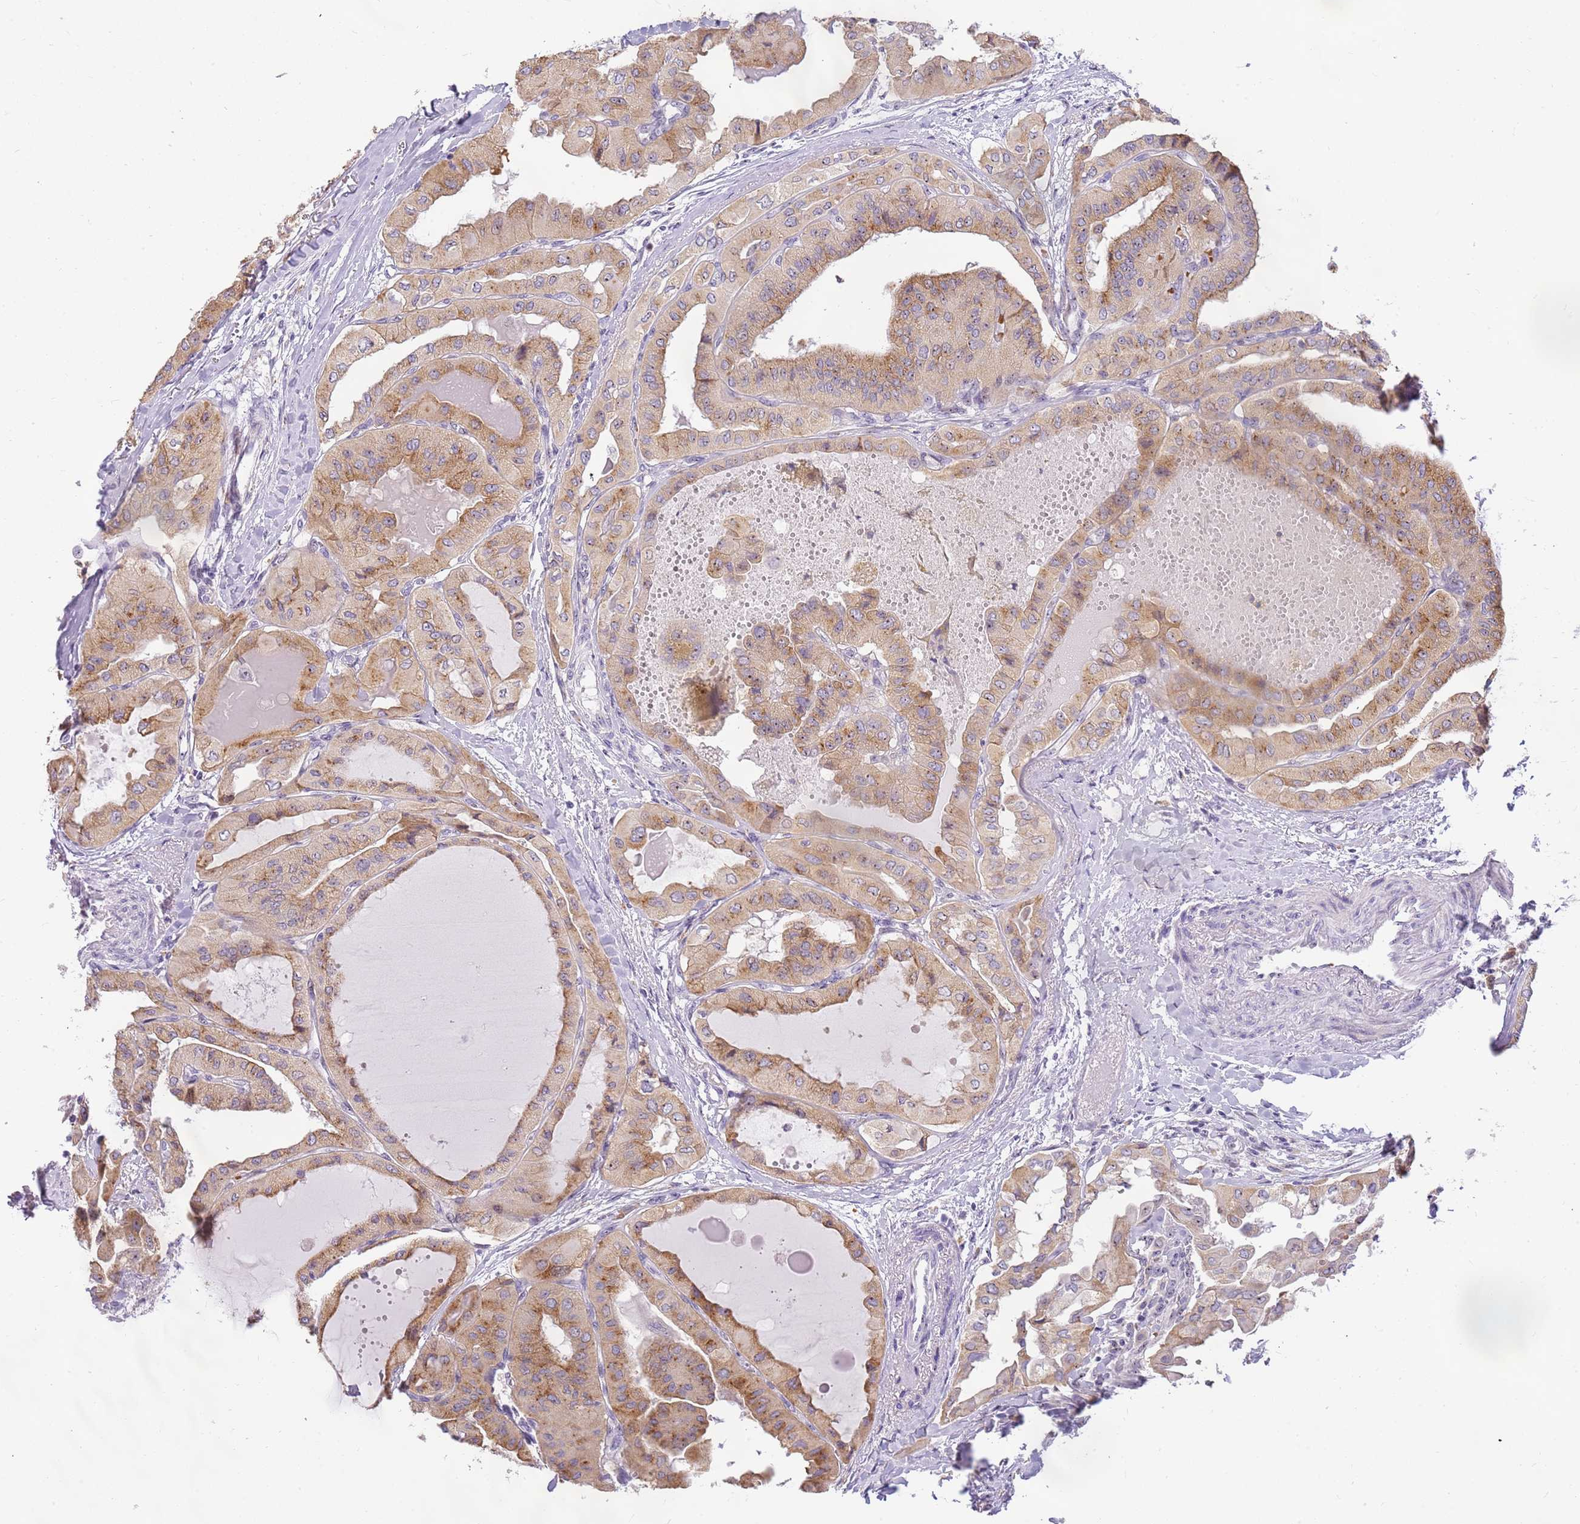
{"staining": {"intensity": "moderate", "quantity": ">75%", "location": "cytoplasmic/membranous"}, "tissue": "thyroid cancer", "cell_type": "Tumor cells", "image_type": "cancer", "snomed": [{"axis": "morphology", "description": "Papillary adenocarcinoma, NOS"}, {"axis": "topography", "description": "Thyroid gland"}], "caption": "Immunohistochemistry (IHC) histopathology image of neoplastic tissue: human thyroid papillary adenocarcinoma stained using immunohistochemistry (IHC) reveals medium levels of moderate protein expression localized specifically in the cytoplasmic/membranous of tumor cells, appearing as a cytoplasmic/membranous brown color.", "gene": "DNAJA3", "patient": {"sex": "female", "age": 59}}